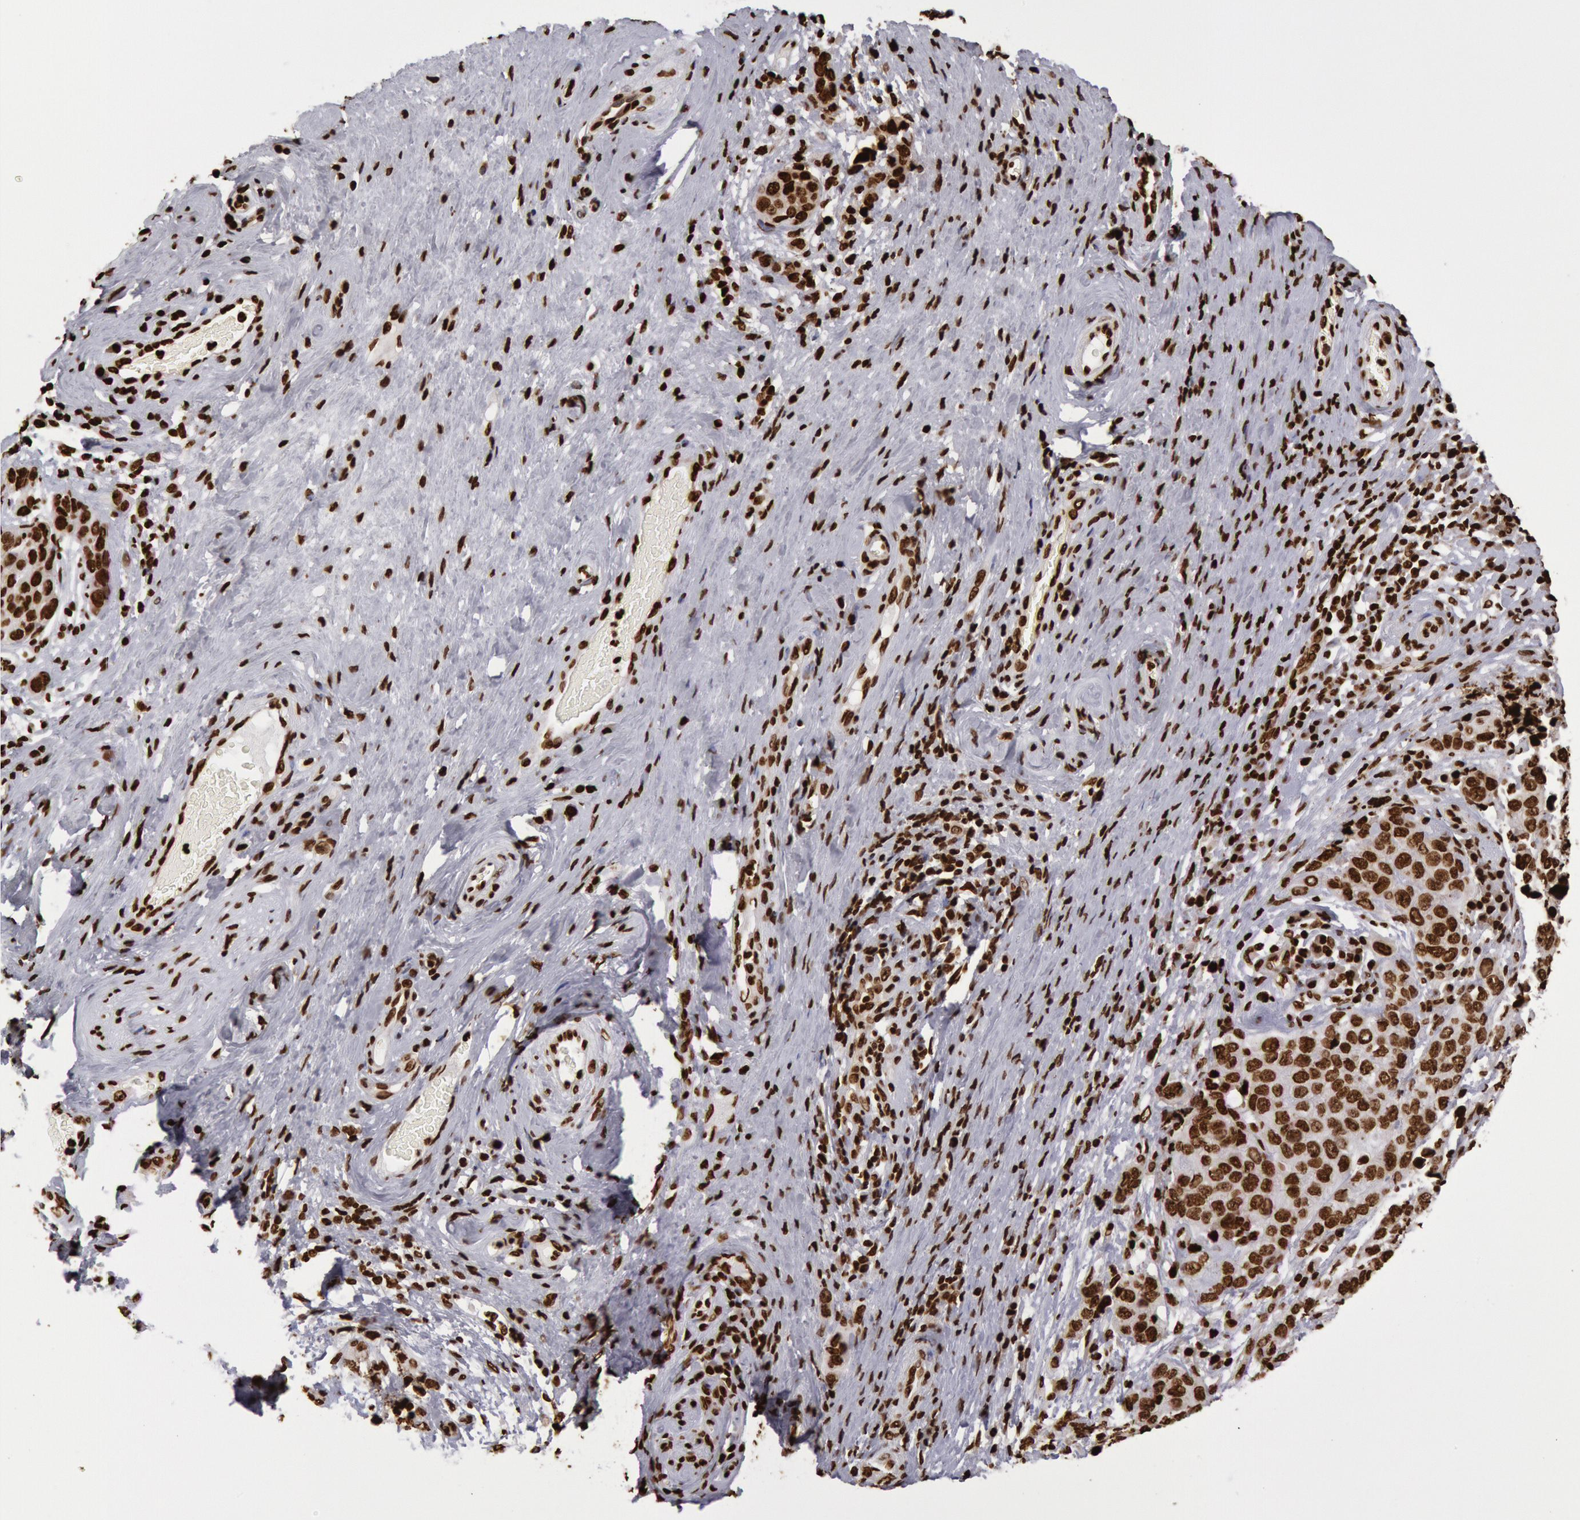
{"staining": {"intensity": "strong", "quantity": ">75%", "location": "nuclear"}, "tissue": "cervical cancer", "cell_type": "Tumor cells", "image_type": "cancer", "snomed": [{"axis": "morphology", "description": "Squamous cell carcinoma, NOS"}, {"axis": "topography", "description": "Cervix"}], "caption": "Protein analysis of cervical squamous cell carcinoma tissue exhibits strong nuclear positivity in approximately >75% of tumor cells.", "gene": "H3-4", "patient": {"sex": "female", "age": 54}}